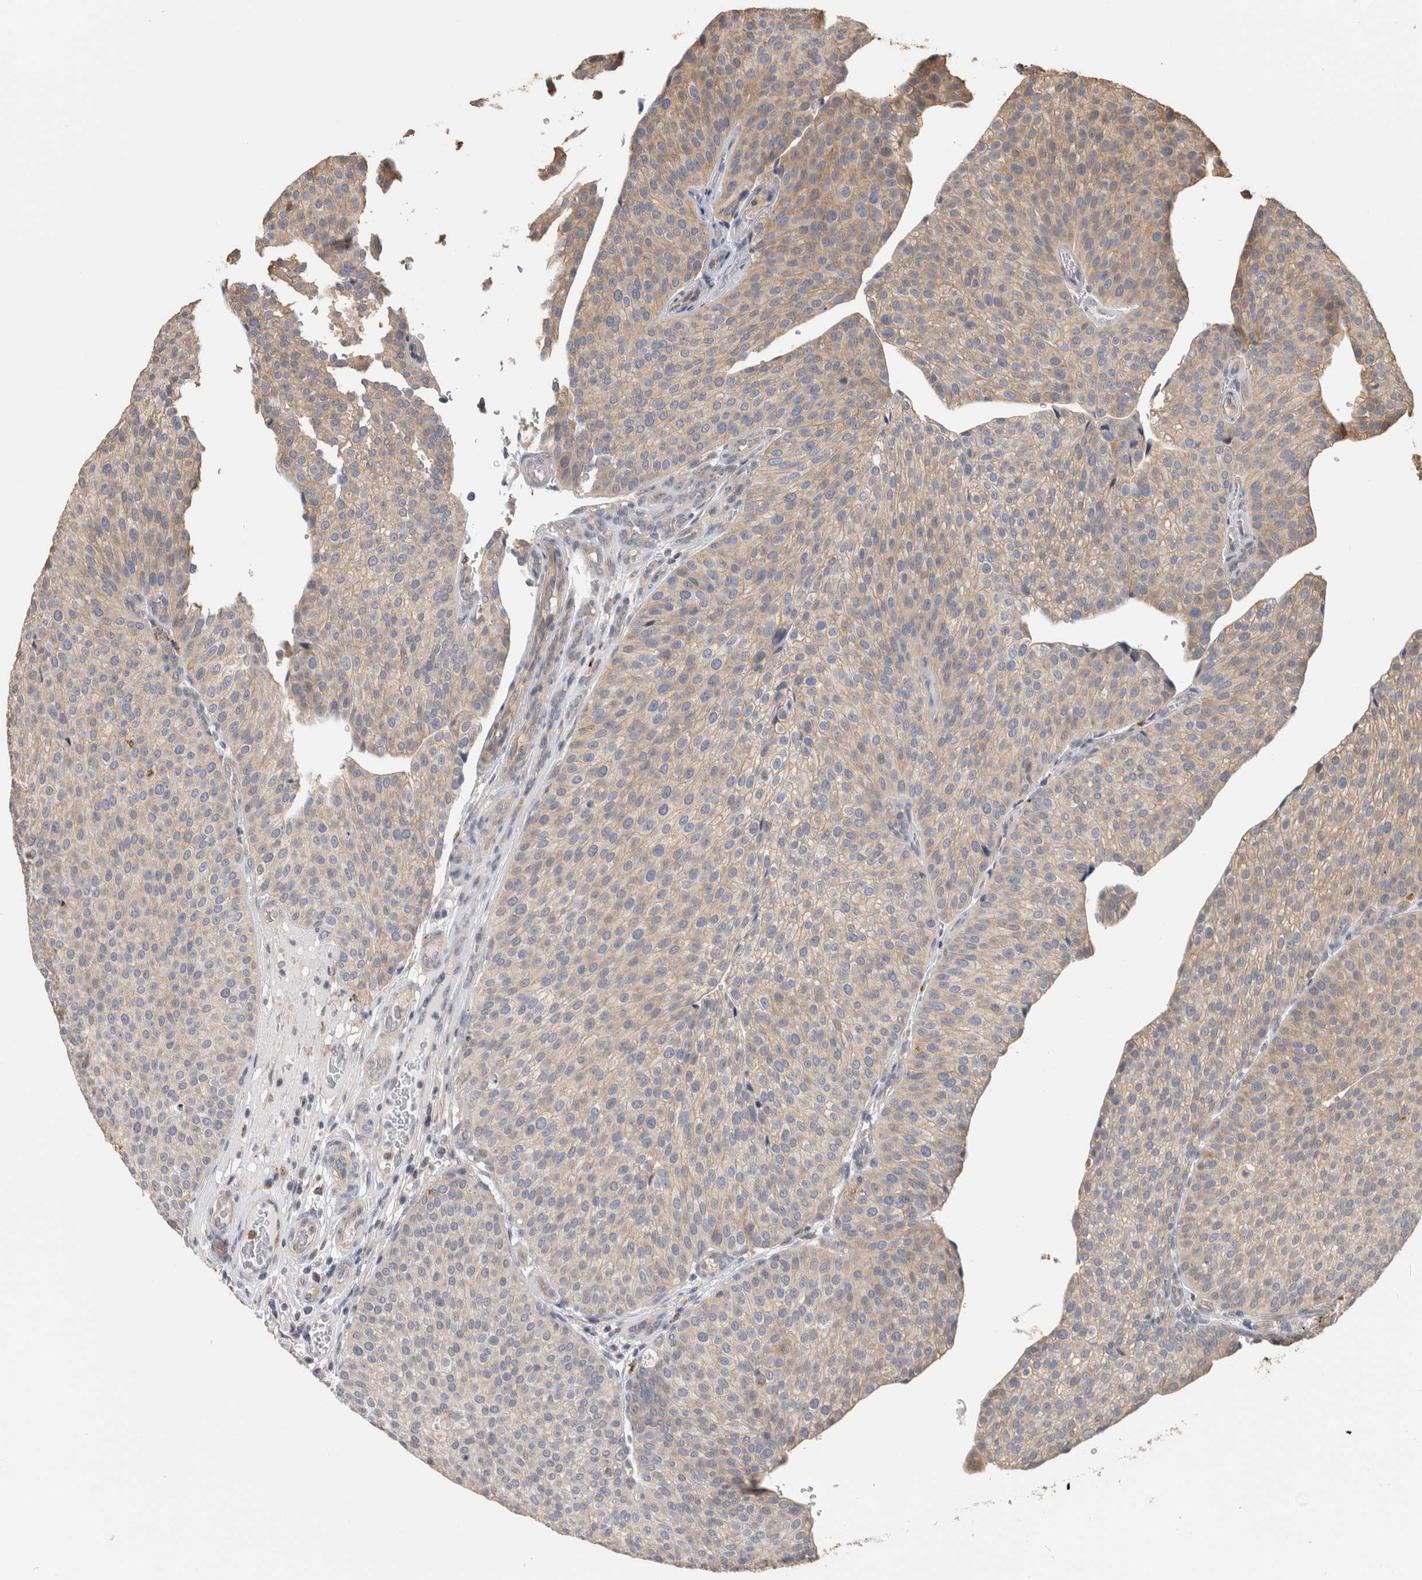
{"staining": {"intensity": "weak", "quantity": ">75%", "location": "cytoplasmic/membranous"}, "tissue": "urothelial cancer", "cell_type": "Tumor cells", "image_type": "cancer", "snomed": [{"axis": "morphology", "description": "Normal tissue, NOS"}, {"axis": "morphology", "description": "Urothelial carcinoma, Low grade"}, {"axis": "topography", "description": "Smooth muscle"}, {"axis": "topography", "description": "Urinary bladder"}], "caption": "Weak cytoplasmic/membranous positivity for a protein is identified in about >75% of tumor cells of urothelial carcinoma (low-grade) using immunohistochemistry (IHC).", "gene": "CLIP1", "patient": {"sex": "male", "age": 60}}